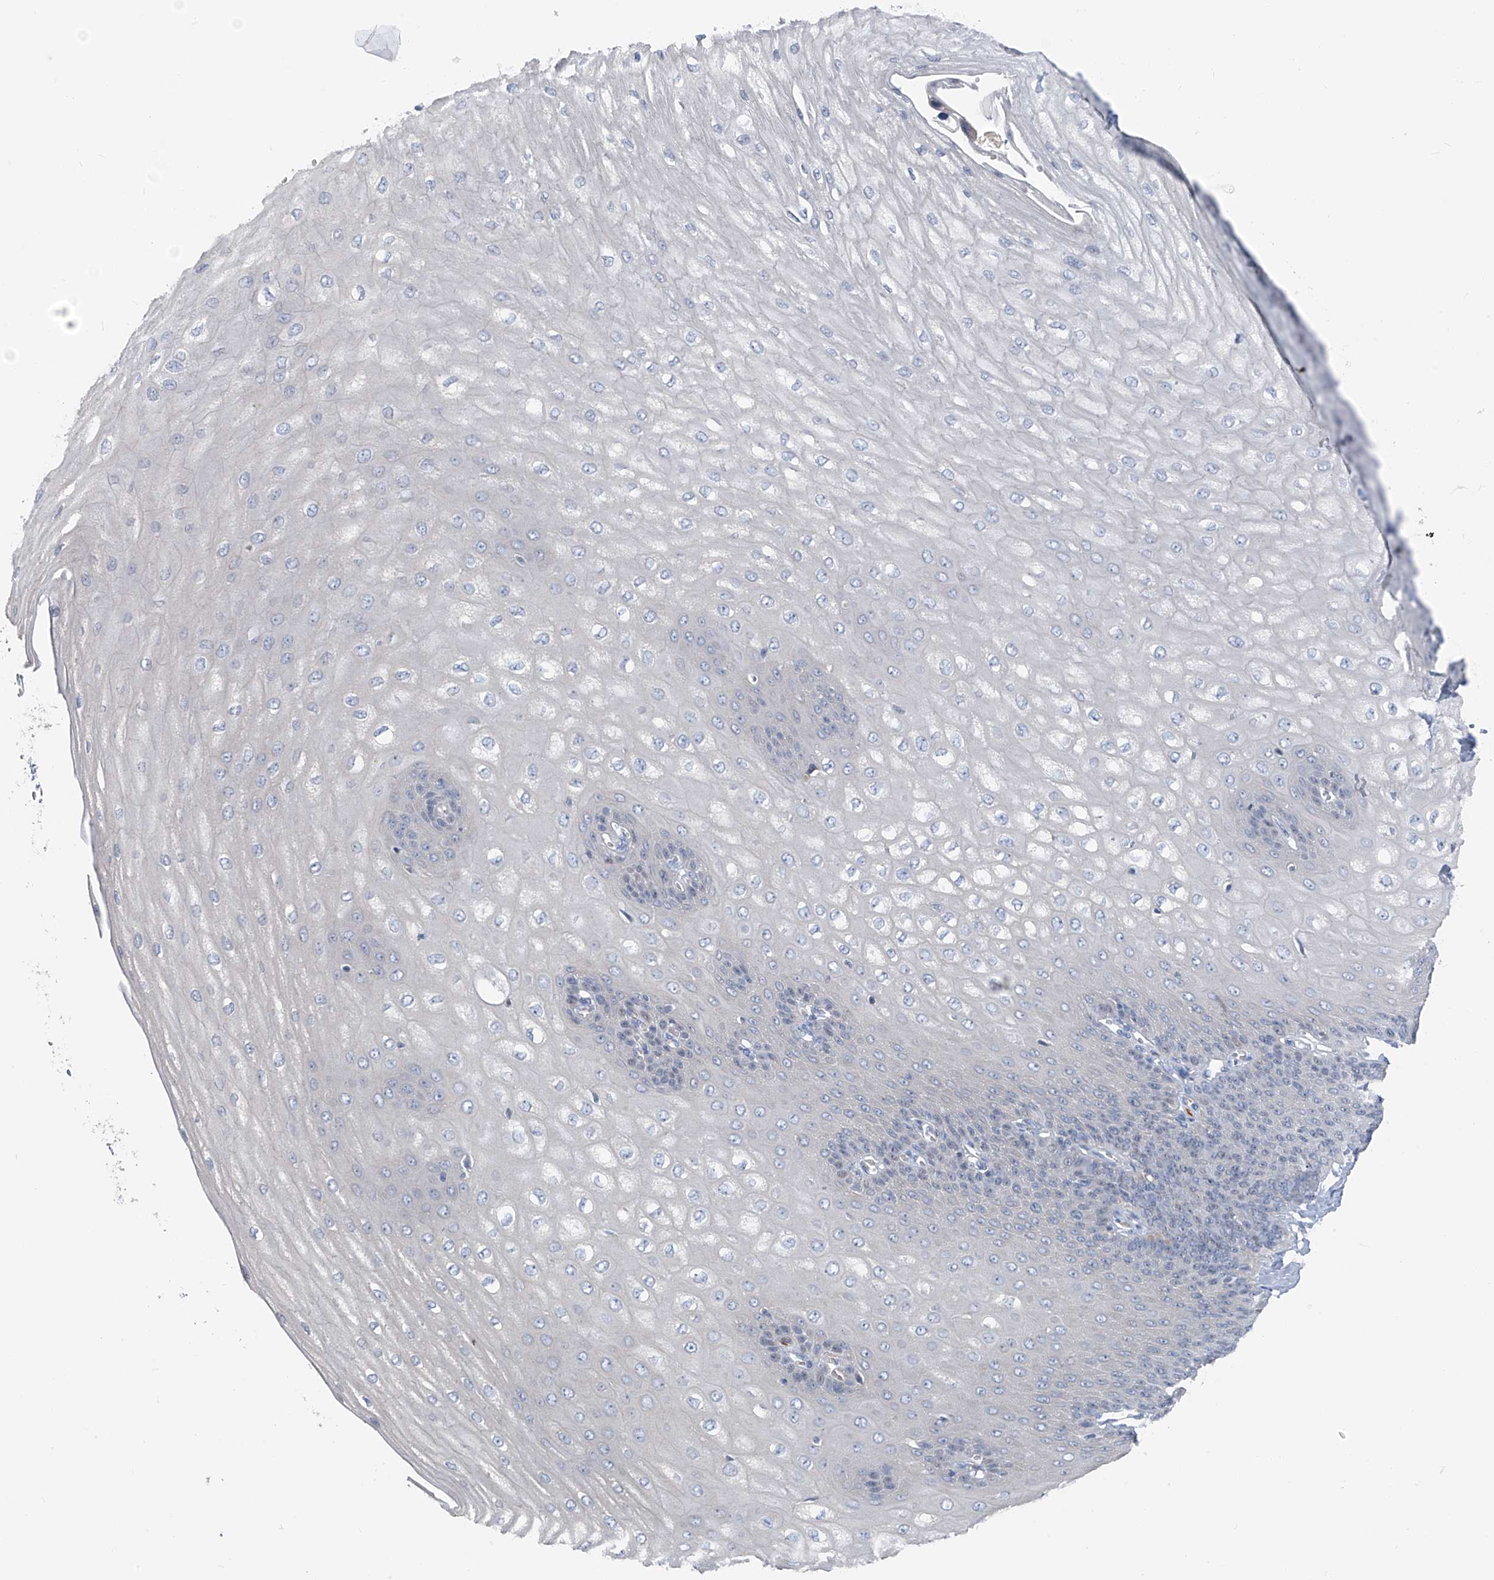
{"staining": {"intensity": "negative", "quantity": "none", "location": "none"}, "tissue": "esophagus", "cell_type": "Squamous epithelial cells", "image_type": "normal", "snomed": [{"axis": "morphology", "description": "Normal tissue, NOS"}, {"axis": "topography", "description": "Esophagus"}], "caption": "Esophagus stained for a protein using immunohistochemistry (IHC) exhibits no staining squamous epithelial cells.", "gene": "FGD2", "patient": {"sex": "male", "age": 60}}